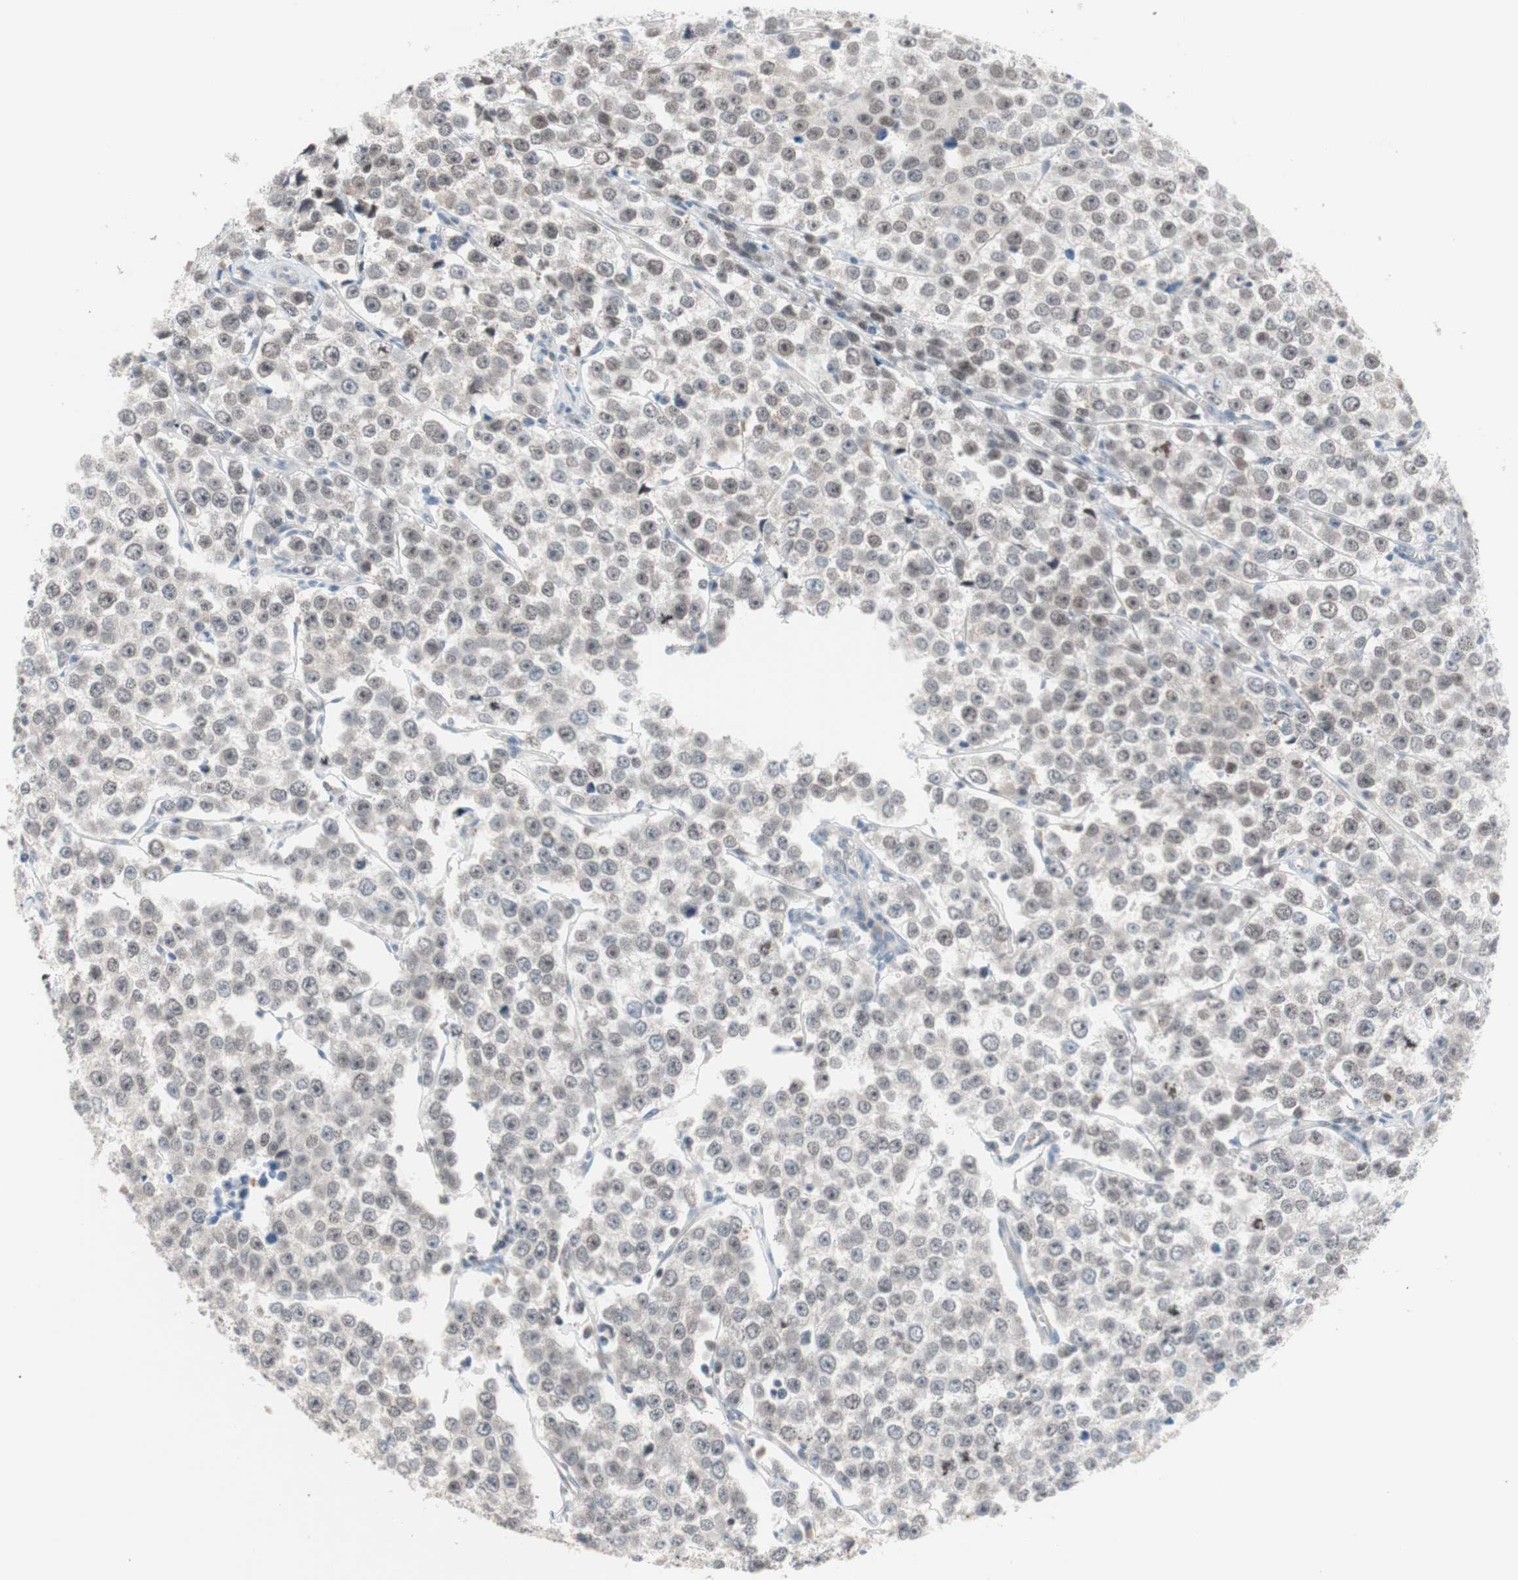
{"staining": {"intensity": "weak", "quantity": "<25%", "location": "nuclear"}, "tissue": "testis cancer", "cell_type": "Tumor cells", "image_type": "cancer", "snomed": [{"axis": "morphology", "description": "Seminoma, NOS"}, {"axis": "morphology", "description": "Carcinoma, Embryonal, NOS"}, {"axis": "topography", "description": "Testis"}], "caption": "This is an immunohistochemistry histopathology image of testis cancer. There is no expression in tumor cells.", "gene": "LIG3", "patient": {"sex": "male", "age": 52}}